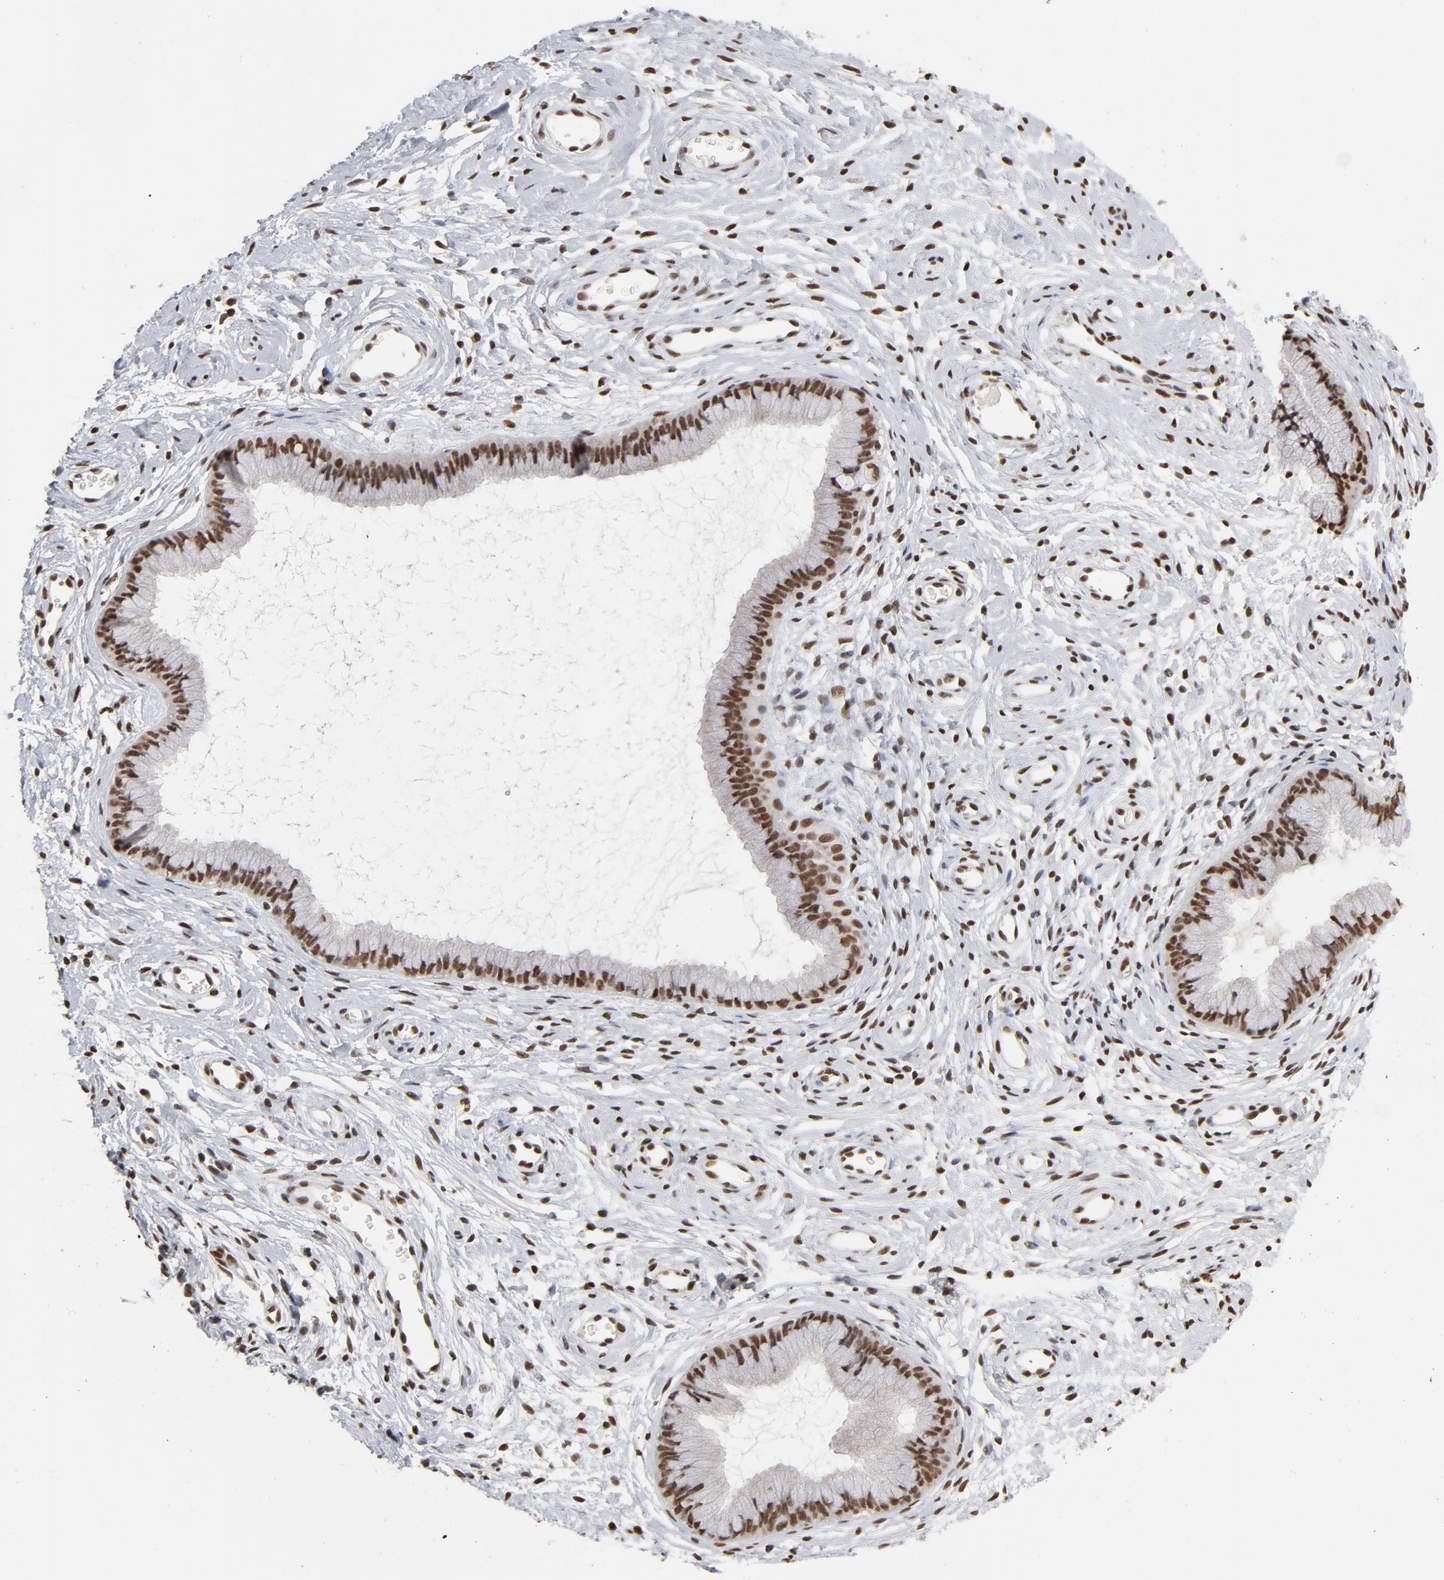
{"staining": {"intensity": "strong", "quantity": ">75%", "location": "nuclear"}, "tissue": "cervix", "cell_type": "Glandular cells", "image_type": "normal", "snomed": [{"axis": "morphology", "description": "Normal tissue, NOS"}, {"axis": "topography", "description": "Cervix"}], "caption": "IHC (DAB (3,3'-diaminobenzidine)) staining of unremarkable cervix demonstrates strong nuclear protein expression in approximately >75% of glandular cells.", "gene": "TP53BP1", "patient": {"sex": "female", "age": 39}}